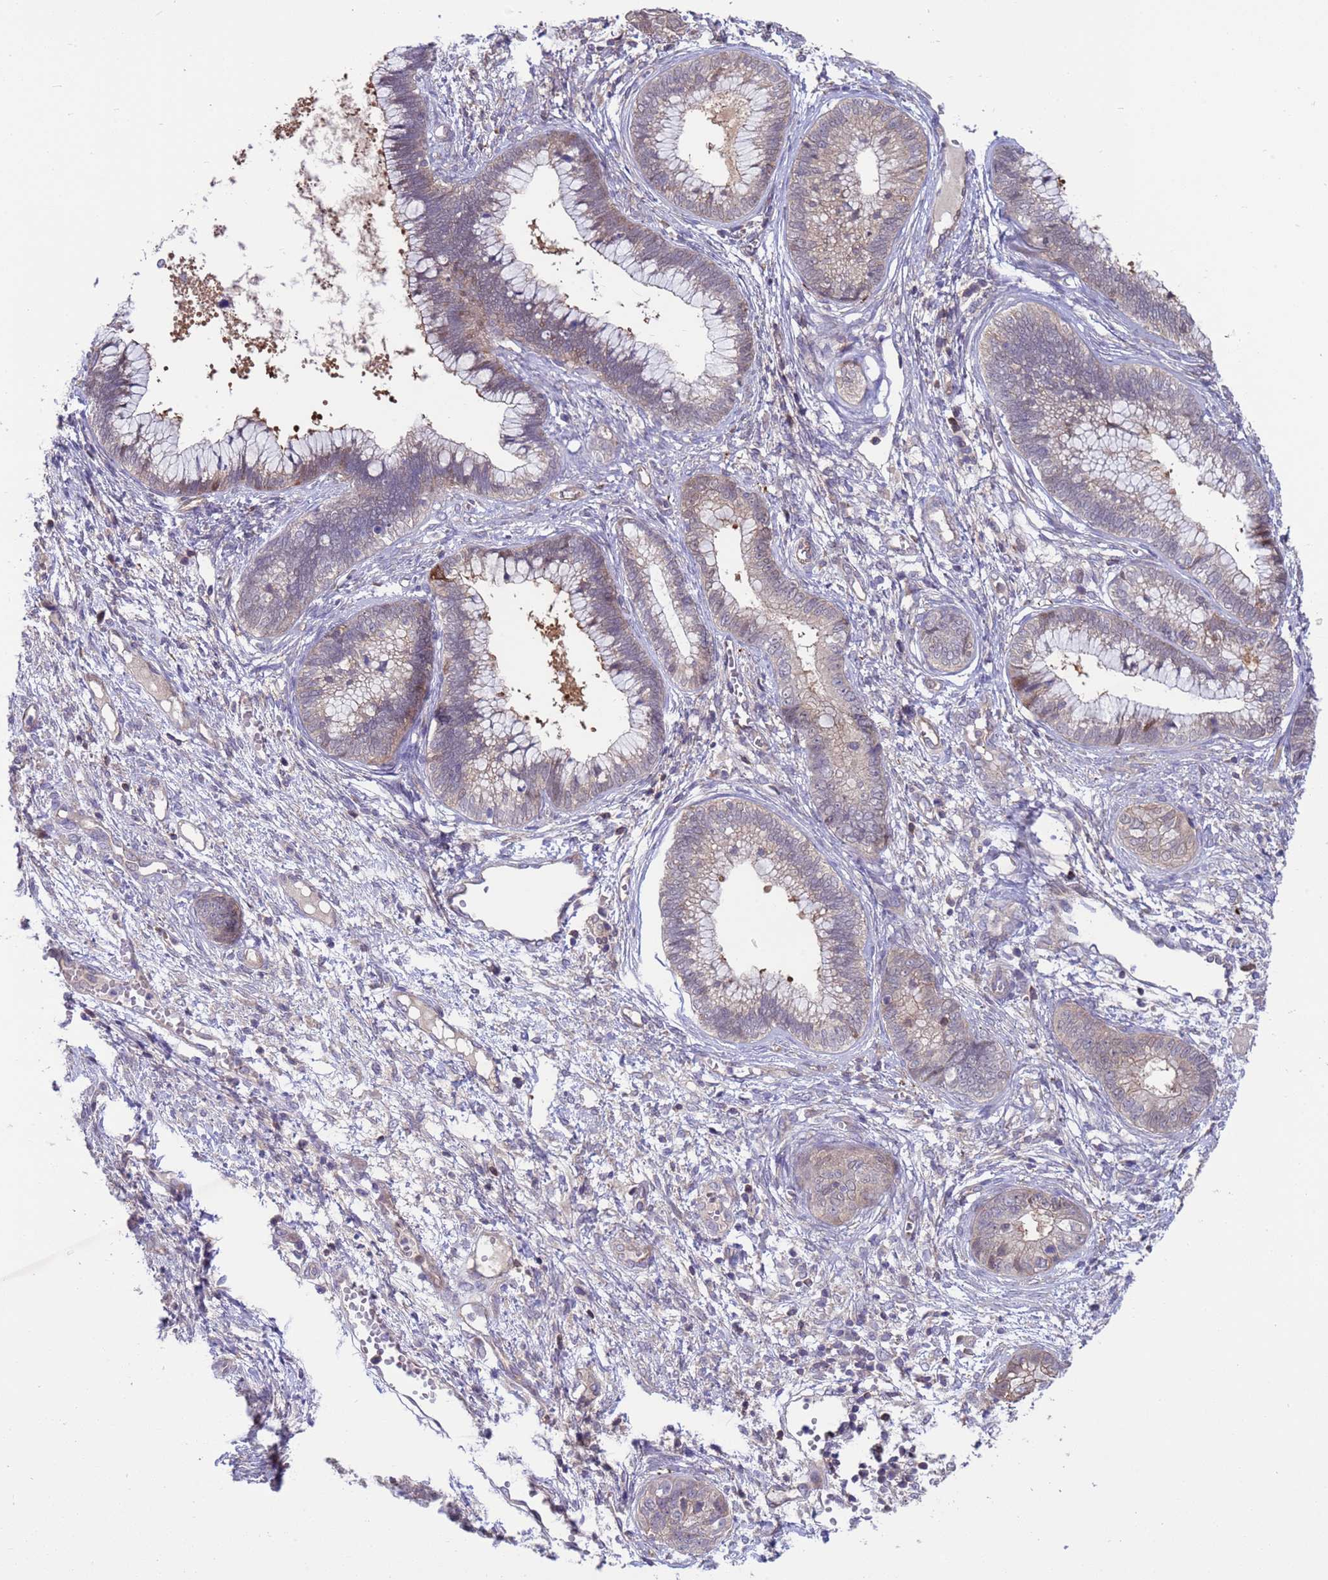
{"staining": {"intensity": "weak", "quantity": "<25%", "location": "cytoplasmic/membranous"}, "tissue": "cervical cancer", "cell_type": "Tumor cells", "image_type": "cancer", "snomed": [{"axis": "morphology", "description": "Adenocarcinoma, NOS"}, {"axis": "topography", "description": "Cervix"}], "caption": "Immunohistochemical staining of adenocarcinoma (cervical) shows no significant expression in tumor cells.", "gene": "GJA10", "patient": {"sex": "female", "age": 44}}